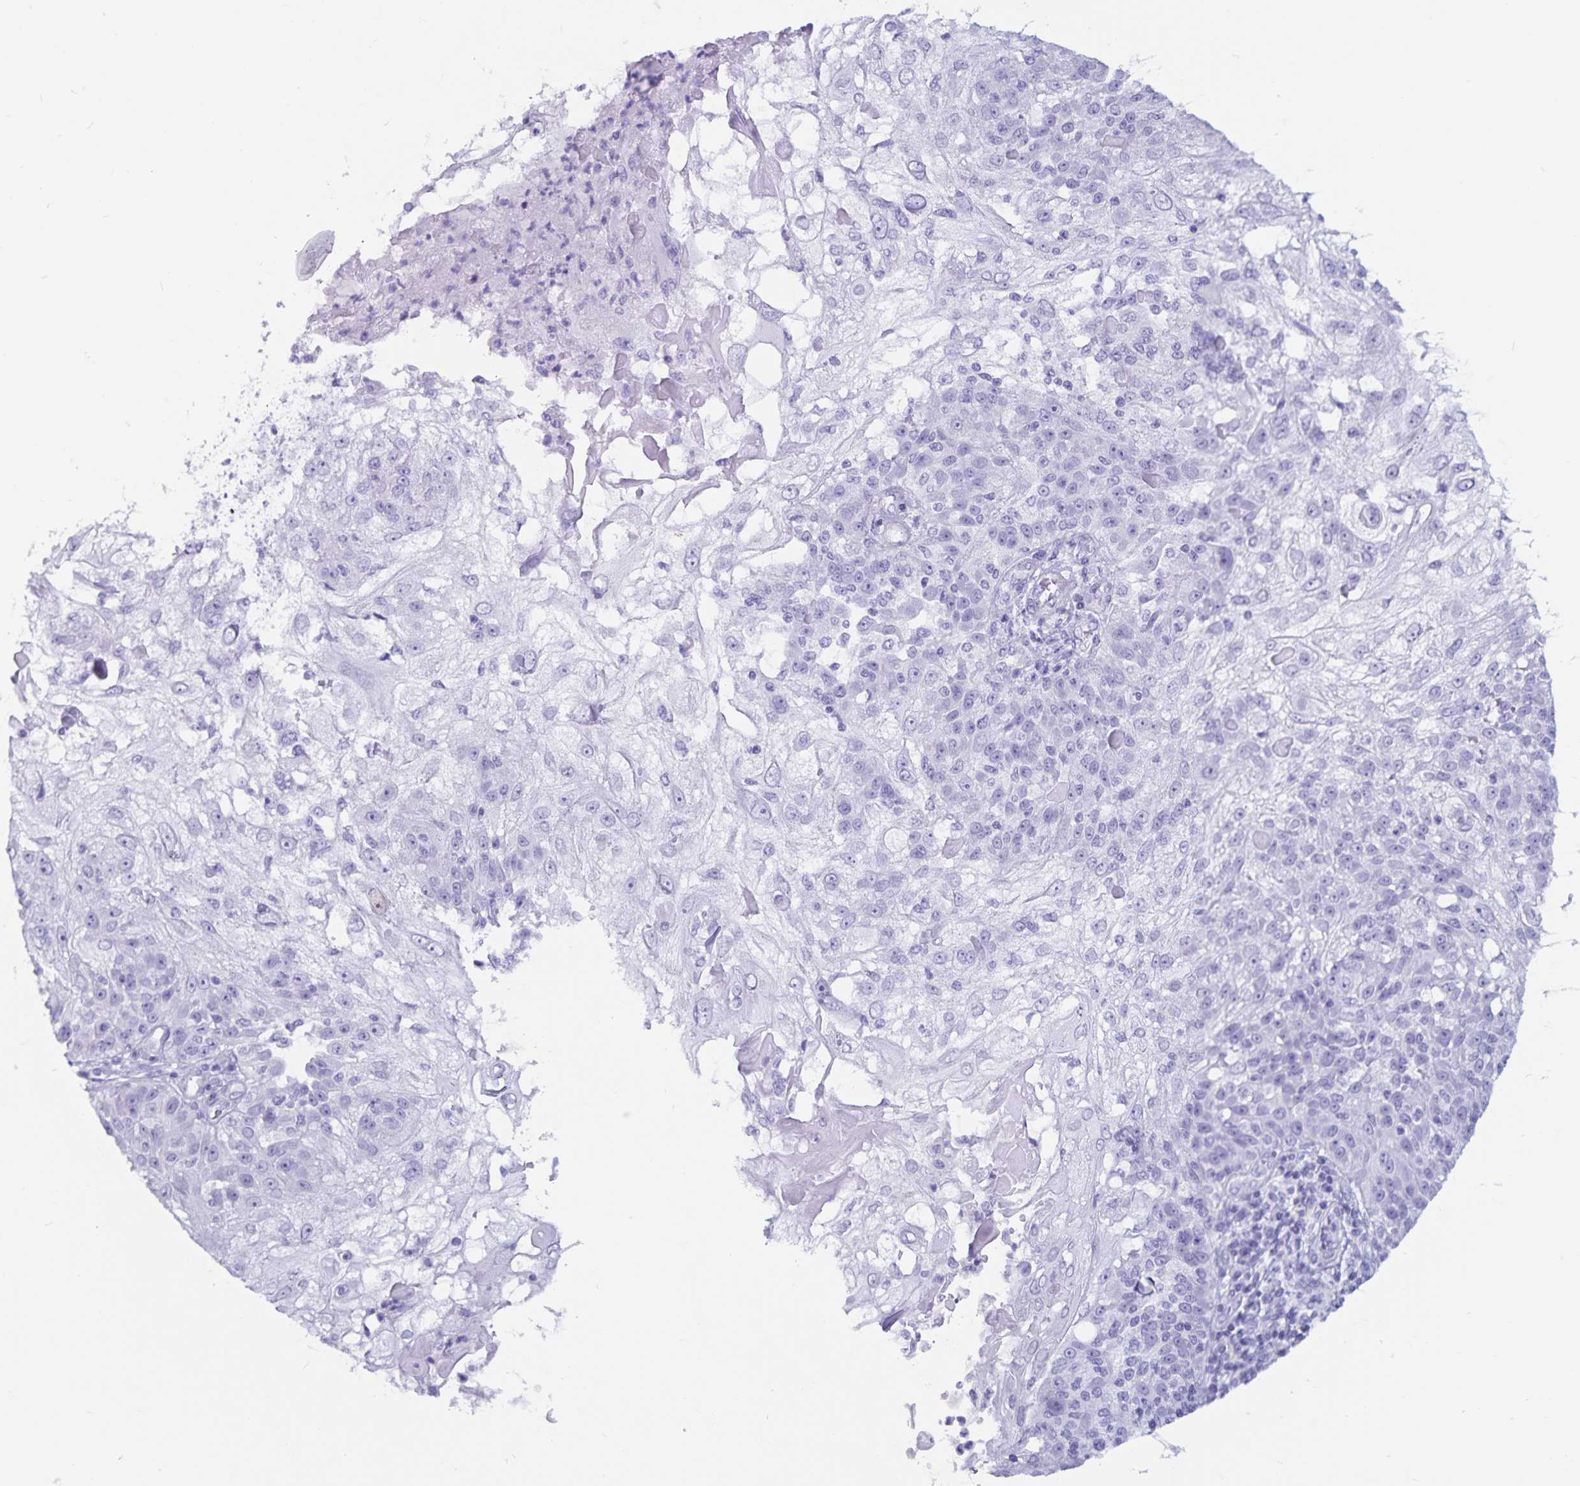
{"staining": {"intensity": "negative", "quantity": "none", "location": "none"}, "tissue": "skin cancer", "cell_type": "Tumor cells", "image_type": "cancer", "snomed": [{"axis": "morphology", "description": "Normal tissue, NOS"}, {"axis": "morphology", "description": "Squamous cell carcinoma, NOS"}, {"axis": "topography", "description": "Skin"}], "caption": "High magnification brightfield microscopy of skin cancer stained with DAB (brown) and counterstained with hematoxylin (blue): tumor cells show no significant positivity.", "gene": "GPR137", "patient": {"sex": "female", "age": 83}}